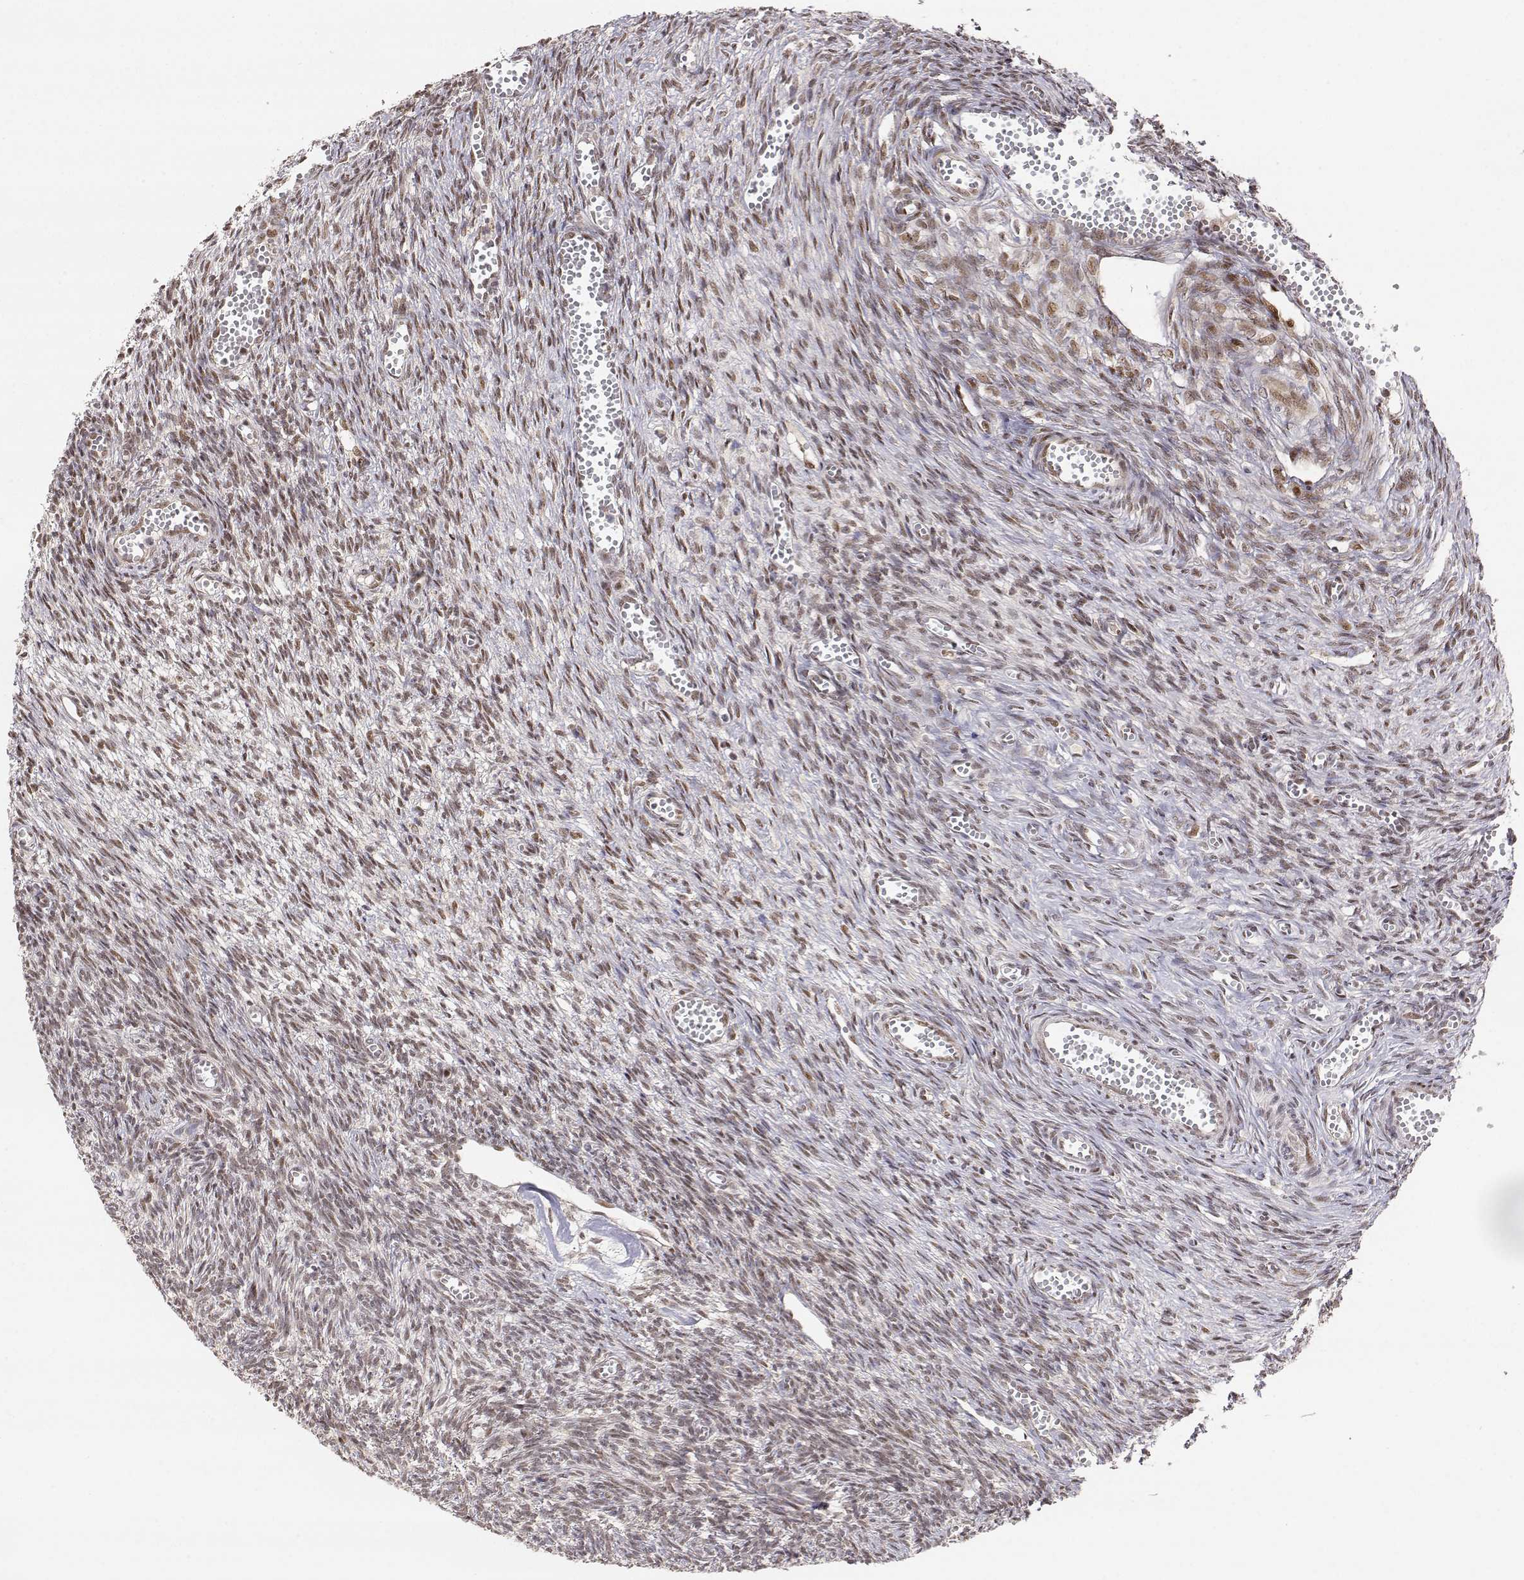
{"staining": {"intensity": "strong", "quantity": ">75%", "location": "cytoplasmic/membranous,nuclear"}, "tissue": "ovary", "cell_type": "Follicle cells", "image_type": "normal", "snomed": [{"axis": "morphology", "description": "Normal tissue, NOS"}, {"axis": "topography", "description": "Ovary"}], "caption": "Immunohistochemistry (IHC) of benign human ovary demonstrates high levels of strong cytoplasmic/membranous,nuclear expression in approximately >75% of follicle cells.", "gene": "BRCA1", "patient": {"sex": "female", "age": 43}}